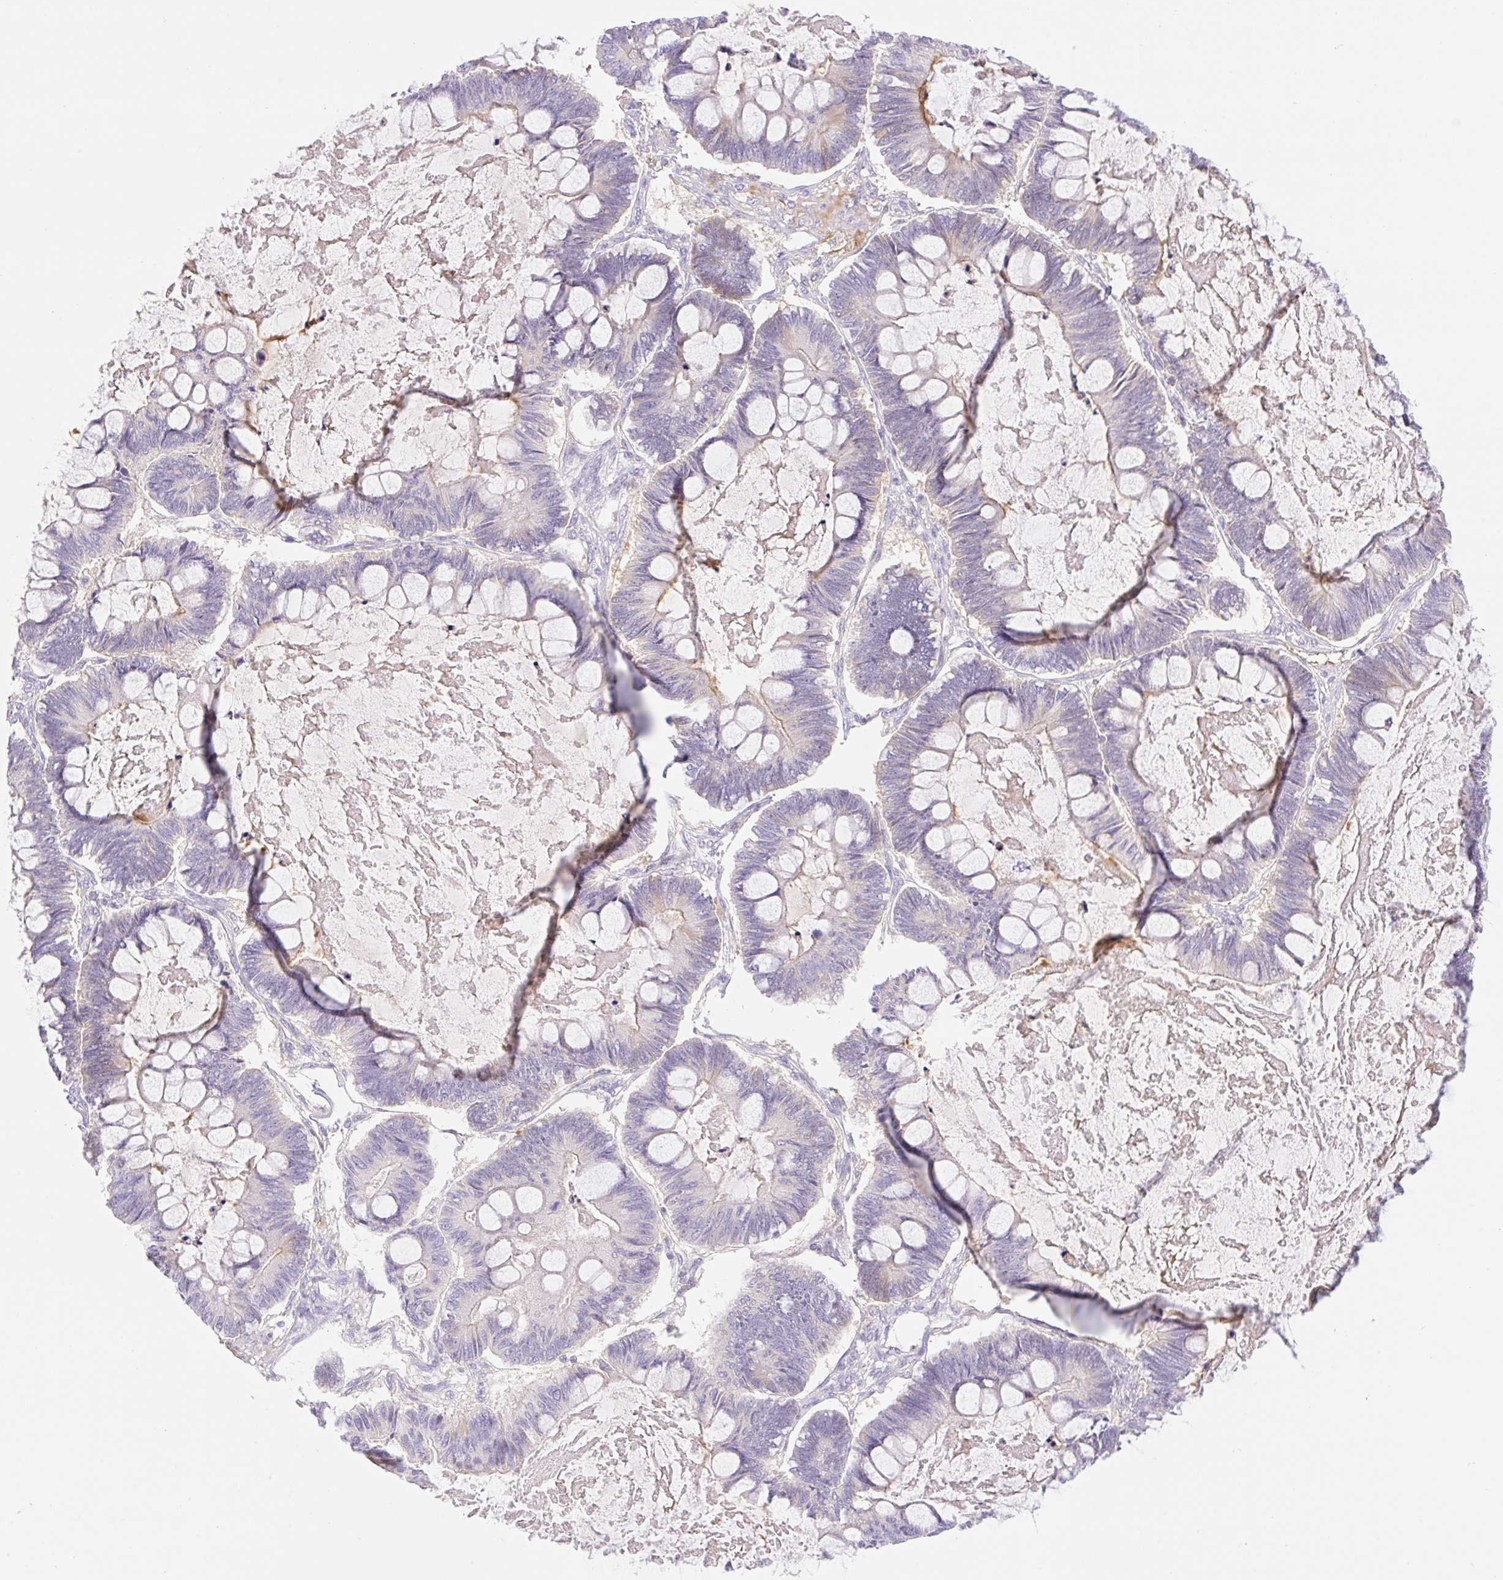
{"staining": {"intensity": "negative", "quantity": "none", "location": "none"}, "tissue": "ovarian cancer", "cell_type": "Tumor cells", "image_type": "cancer", "snomed": [{"axis": "morphology", "description": "Cystadenocarcinoma, mucinous, NOS"}, {"axis": "topography", "description": "Ovary"}], "caption": "There is no significant positivity in tumor cells of mucinous cystadenocarcinoma (ovarian).", "gene": "DENND5A", "patient": {"sex": "female", "age": 61}}